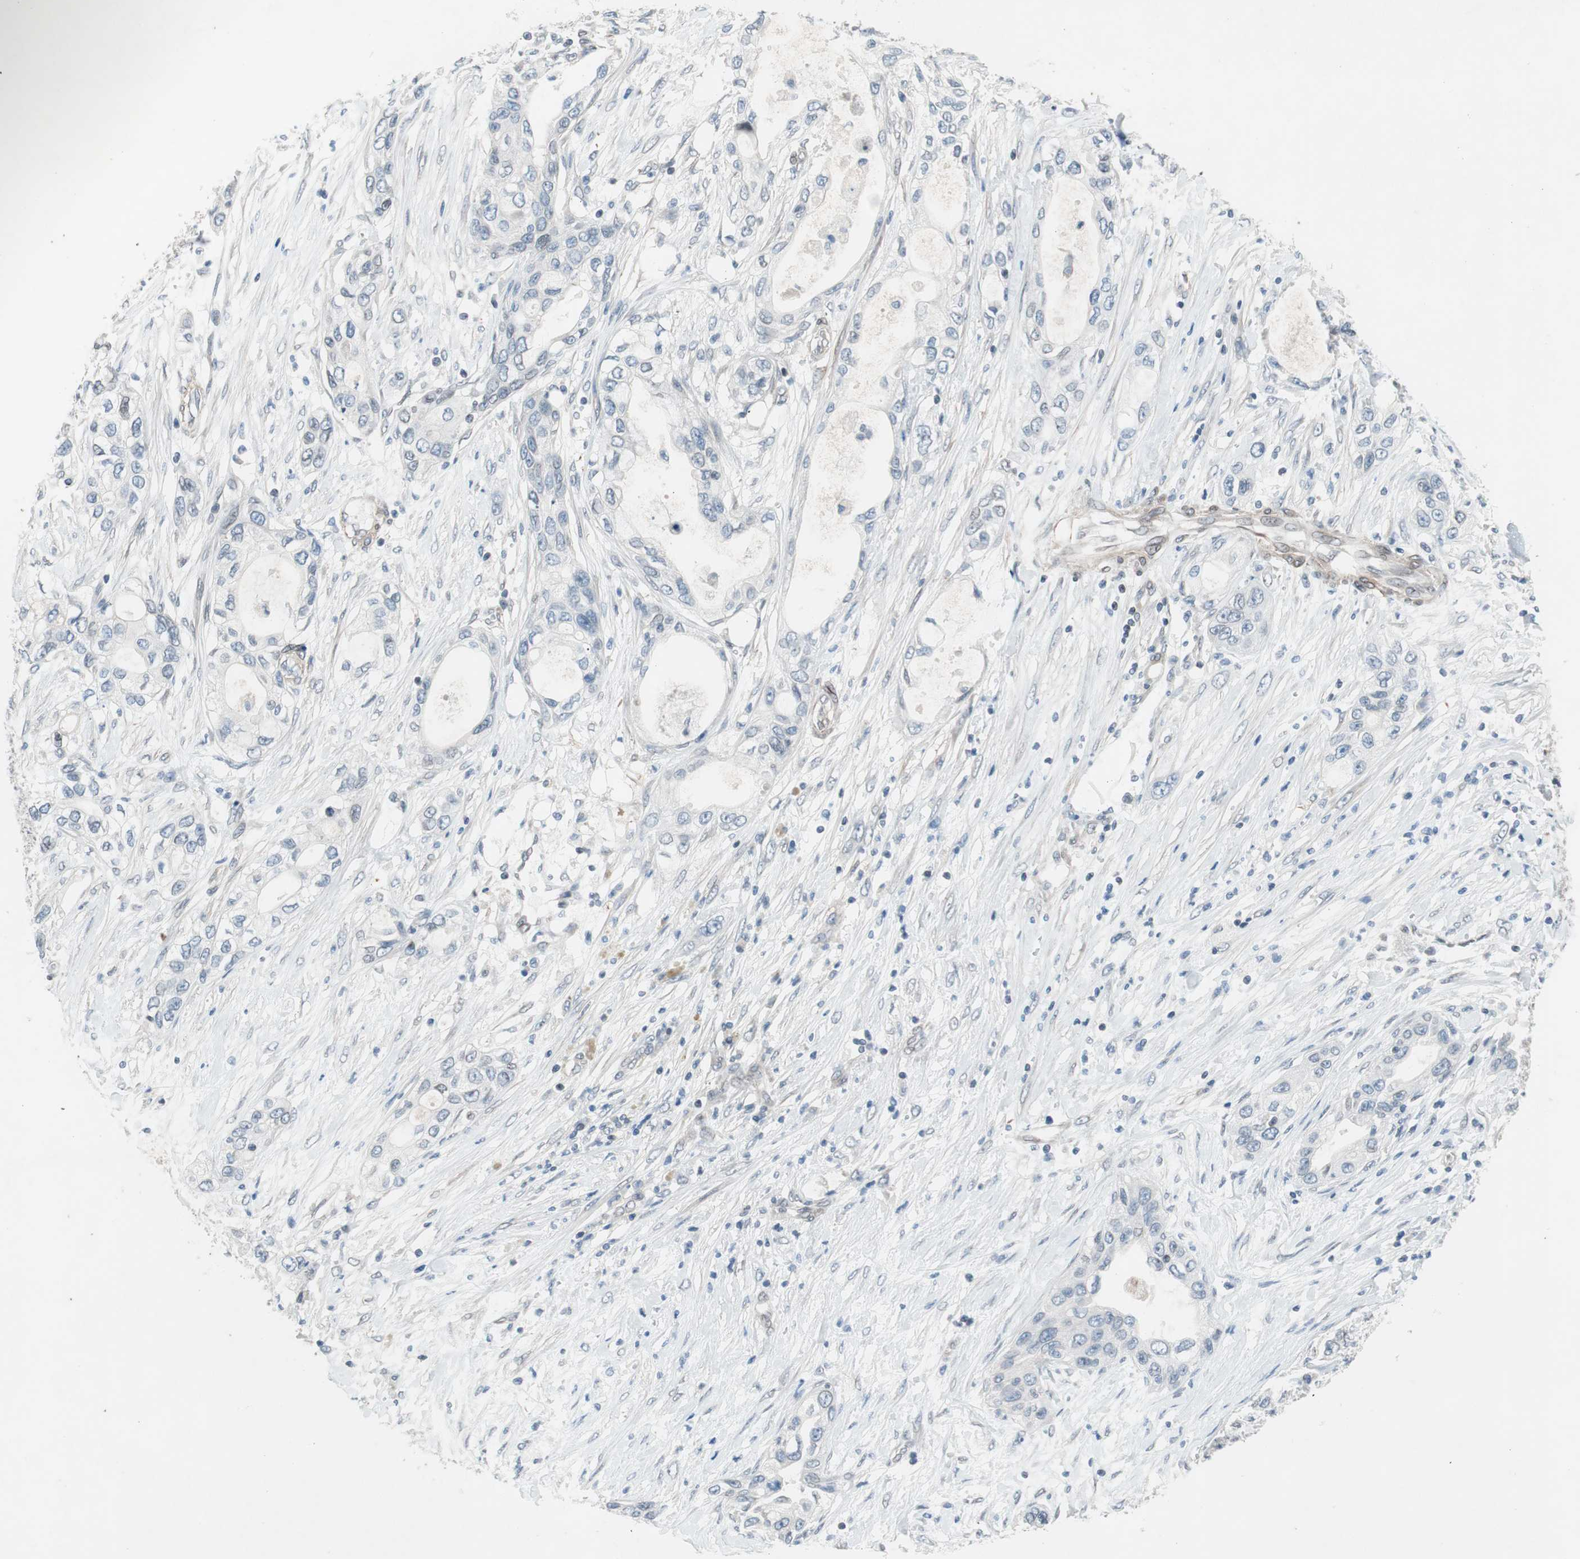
{"staining": {"intensity": "negative", "quantity": "none", "location": "none"}, "tissue": "pancreatic cancer", "cell_type": "Tumor cells", "image_type": "cancer", "snomed": [{"axis": "morphology", "description": "Adenocarcinoma, NOS"}, {"axis": "topography", "description": "Pancreas"}], "caption": "Pancreatic adenocarcinoma was stained to show a protein in brown. There is no significant staining in tumor cells.", "gene": "ARNT2", "patient": {"sex": "female", "age": 70}}